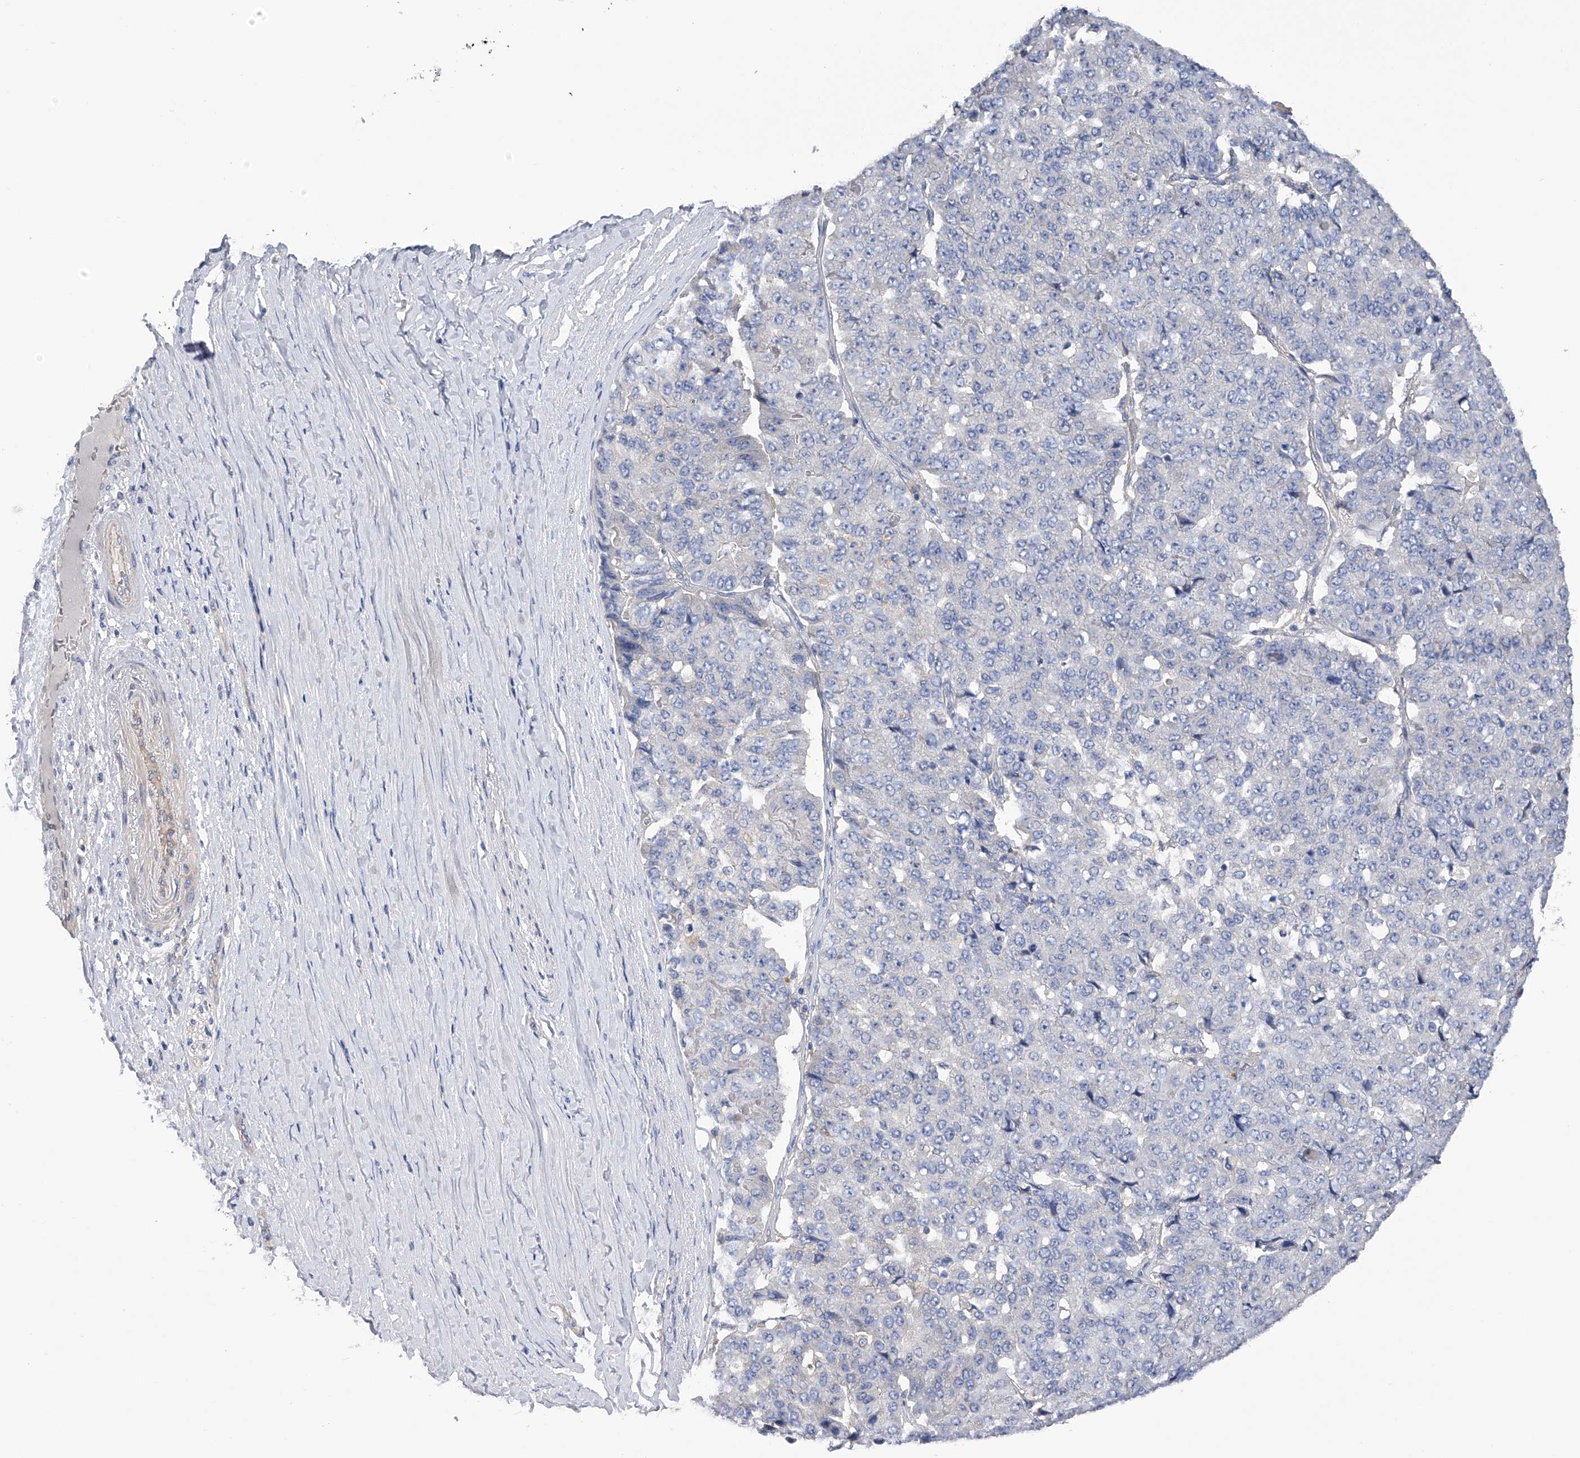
{"staining": {"intensity": "negative", "quantity": "none", "location": "none"}, "tissue": "pancreatic cancer", "cell_type": "Tumor cells", "image_type": "cancer", "snomed": [{"axis": "morphology", "description": "Adenocarcinoma, NOS"}, {"axis": "topography", "description": "Pancreas"}], "caption": "The photomicrograph displays no staining of tumor cells in adenocarcinoma (pancreatic).", "gene": "RWDD2A", "patient": {"sex": "male", "age": 50}}